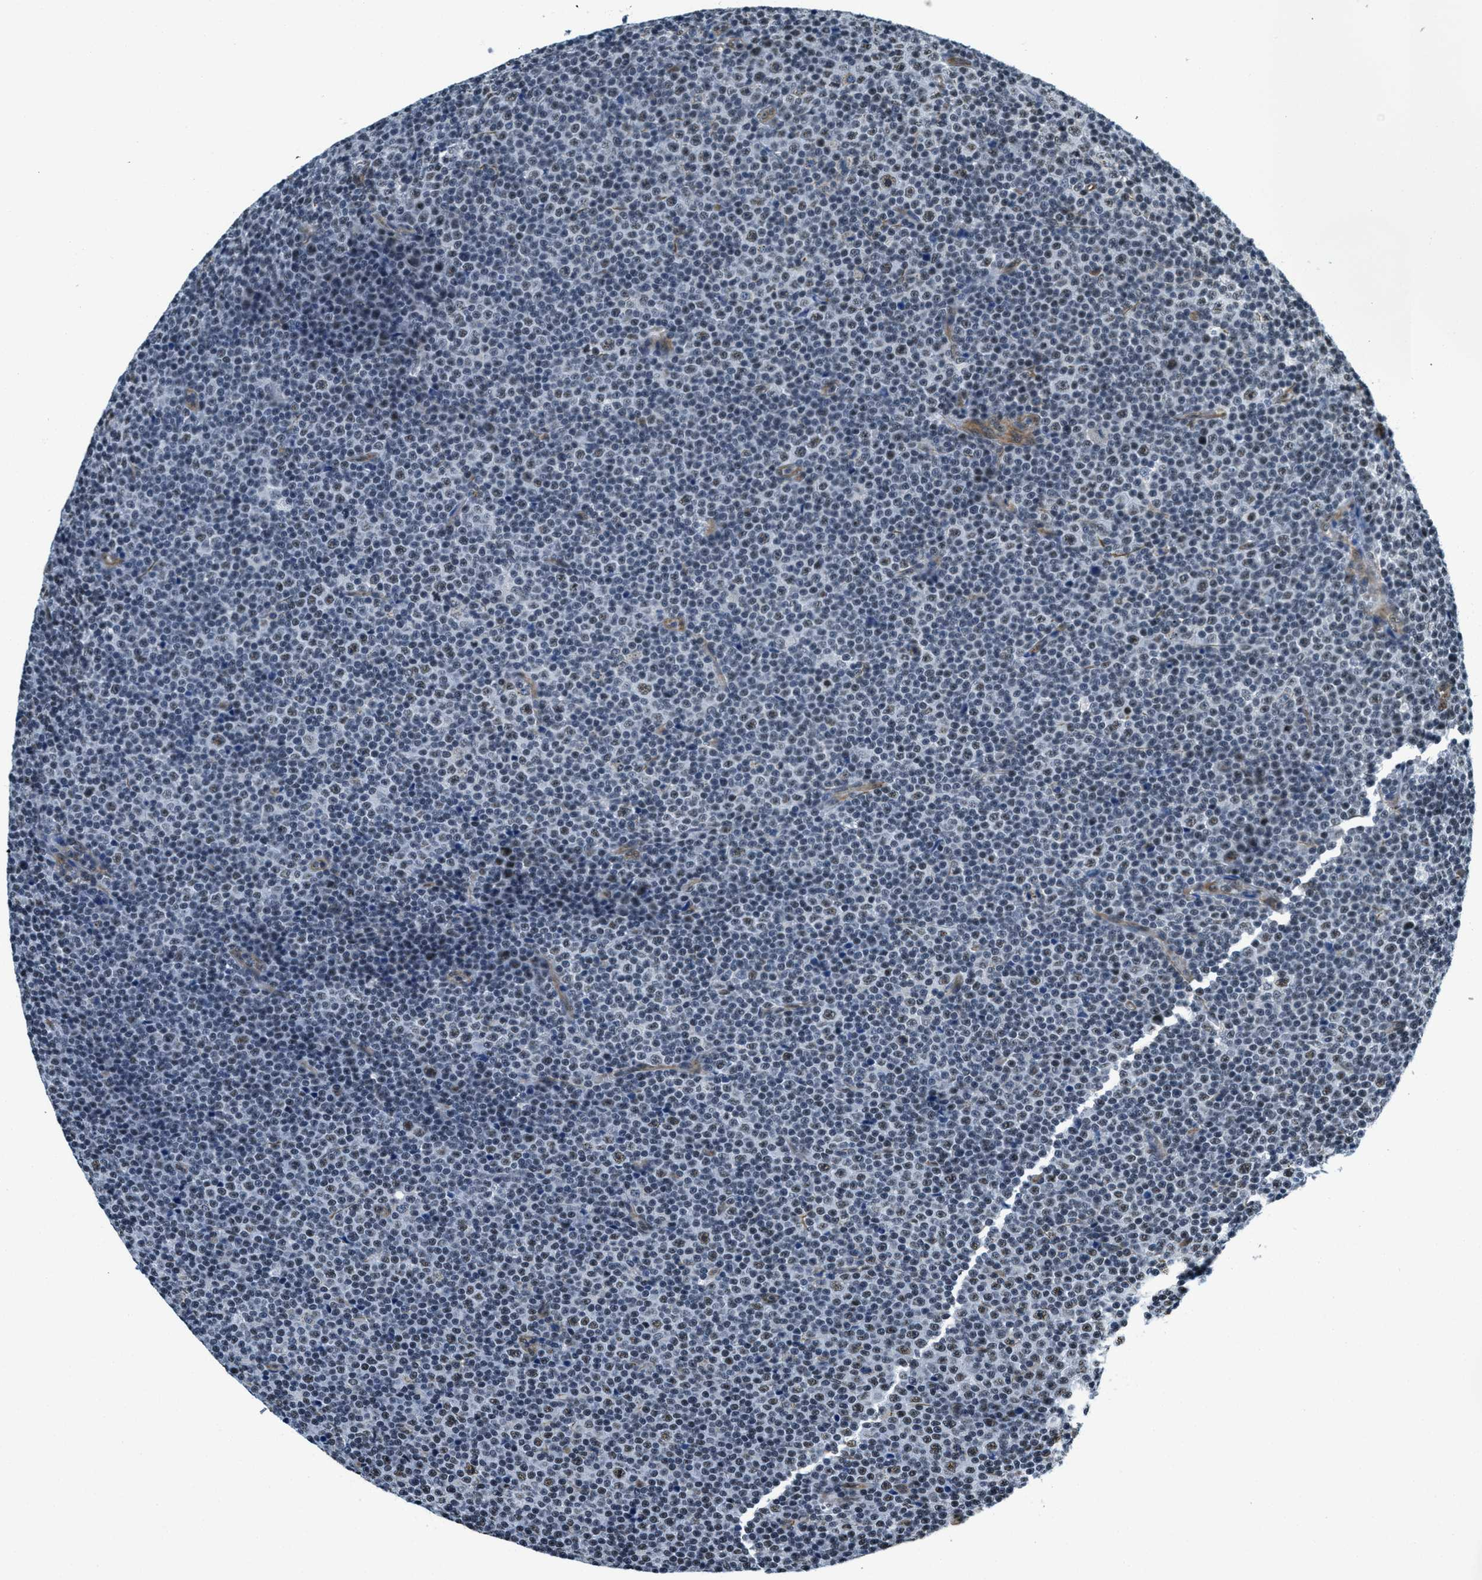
{"staining": {"intensity": "moderate", "quantity": ">75%", "location": "nuclear"}, "tissue": "lymphoma", "cell_type": "Tumor cells", "image_type": "cancer", "snomed": [{"axis": "morphology", "description": "Malignant lymphoma, non-Hodgkin's type, Low grade"}, {"axis": "topography", "description": "Lymph node"}], "caption": "Immunohistochemical staining of human lymphoma exhibits medium levels of moderate nuclear protein expression in approximately >75% of tumor cells.", "gene": "CFAP36", "patient": {"sex": "female", "age": 67}}